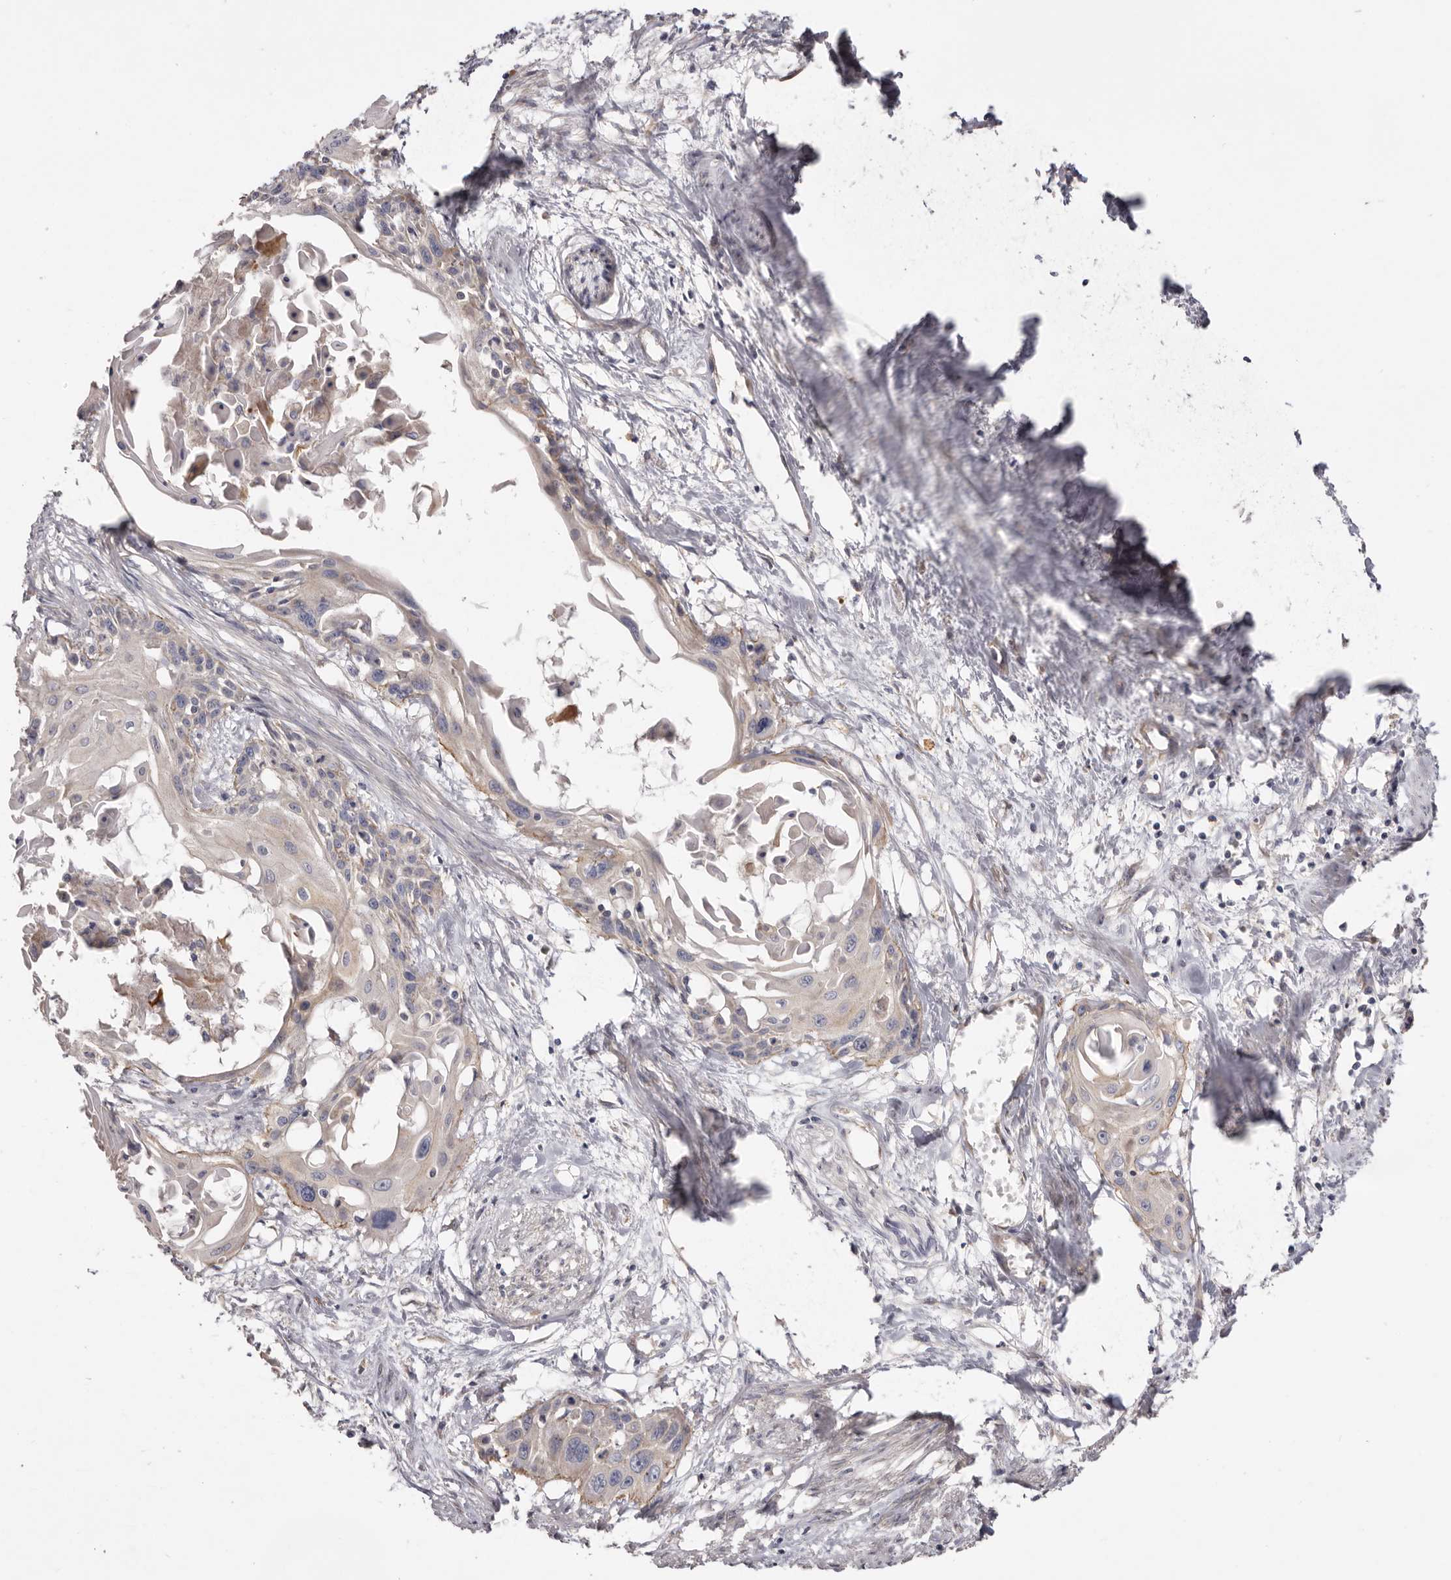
{"staining": {"intensity": "weak", "quantity": "<25%", "location": "cytoplasmic/membranous"}, "tissue": "cervical cancer", "cell_type": "Tumor cells", "image_type": "cancer", "snomed": [{"axis": "morphology", "description": "Squamous cell carcinoma, NOS"}, {"axis": "topography", "description": "Cervix"}], "caption": "Image shows no significant protein expression in tumor cells of cervical cancer (squamous cell carcinoma).", "gene": "FAM167B", "patient": {"sex": "female", "age": 57}}